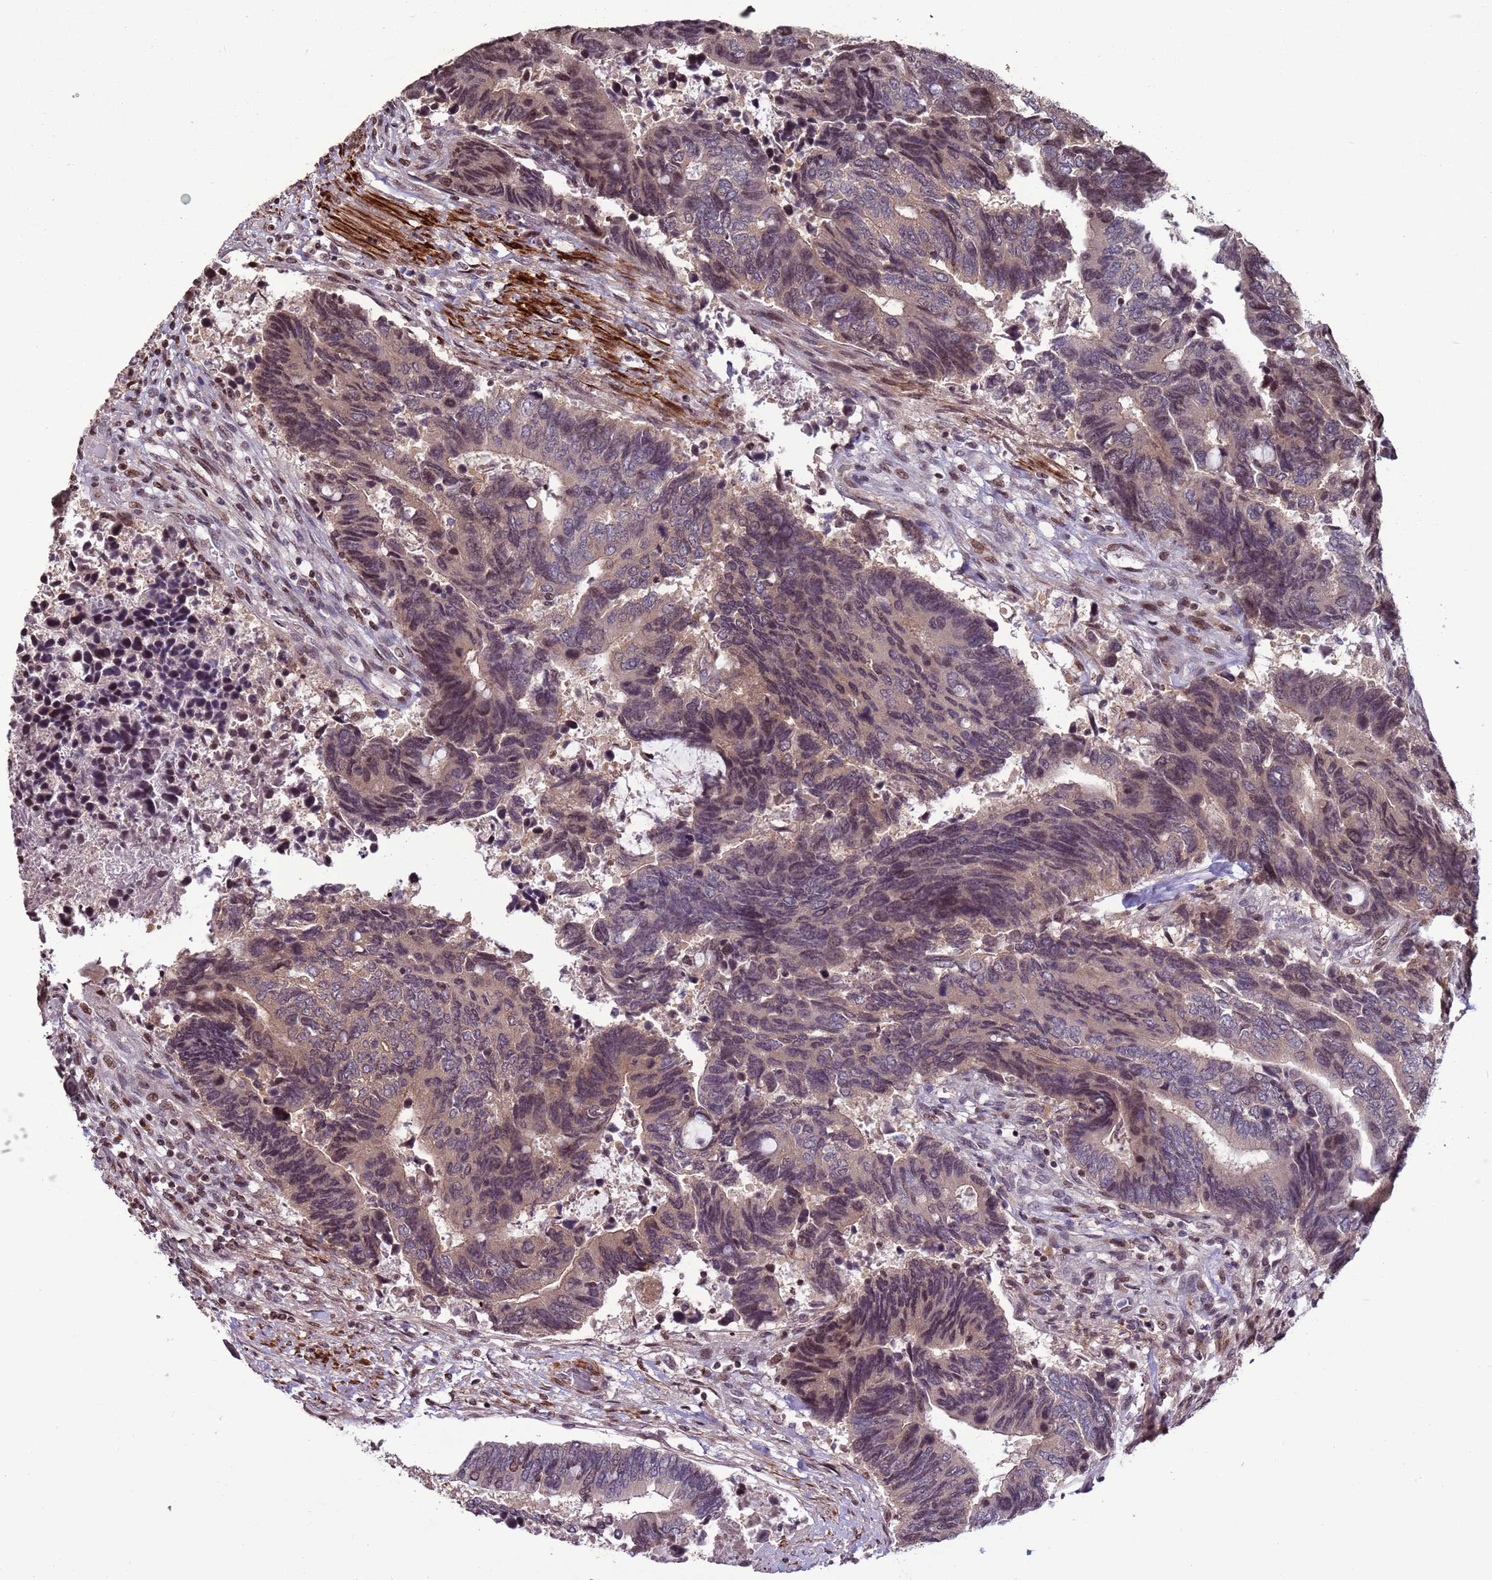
{"staining": {"intensity": "weak", "quantity": "25%-75%", "location": "nuclear"}, "tissue": "colorectal cancer", "cell_type": "Tumor cells", "image_type": "cancer", "snomed": [{"axis": "morphology", "description": "Adenocarcinoma, NOS"}, {"axis": "topography", "description": "Colon"}], "caption": "Weak nuclear staining for a protein is present in about 25%-75% of tumor cells of colorectal cancer using immunohistochemistry (IHC).", "gene": "HGH1", "patient": {"sex": "male", "age": 87}}